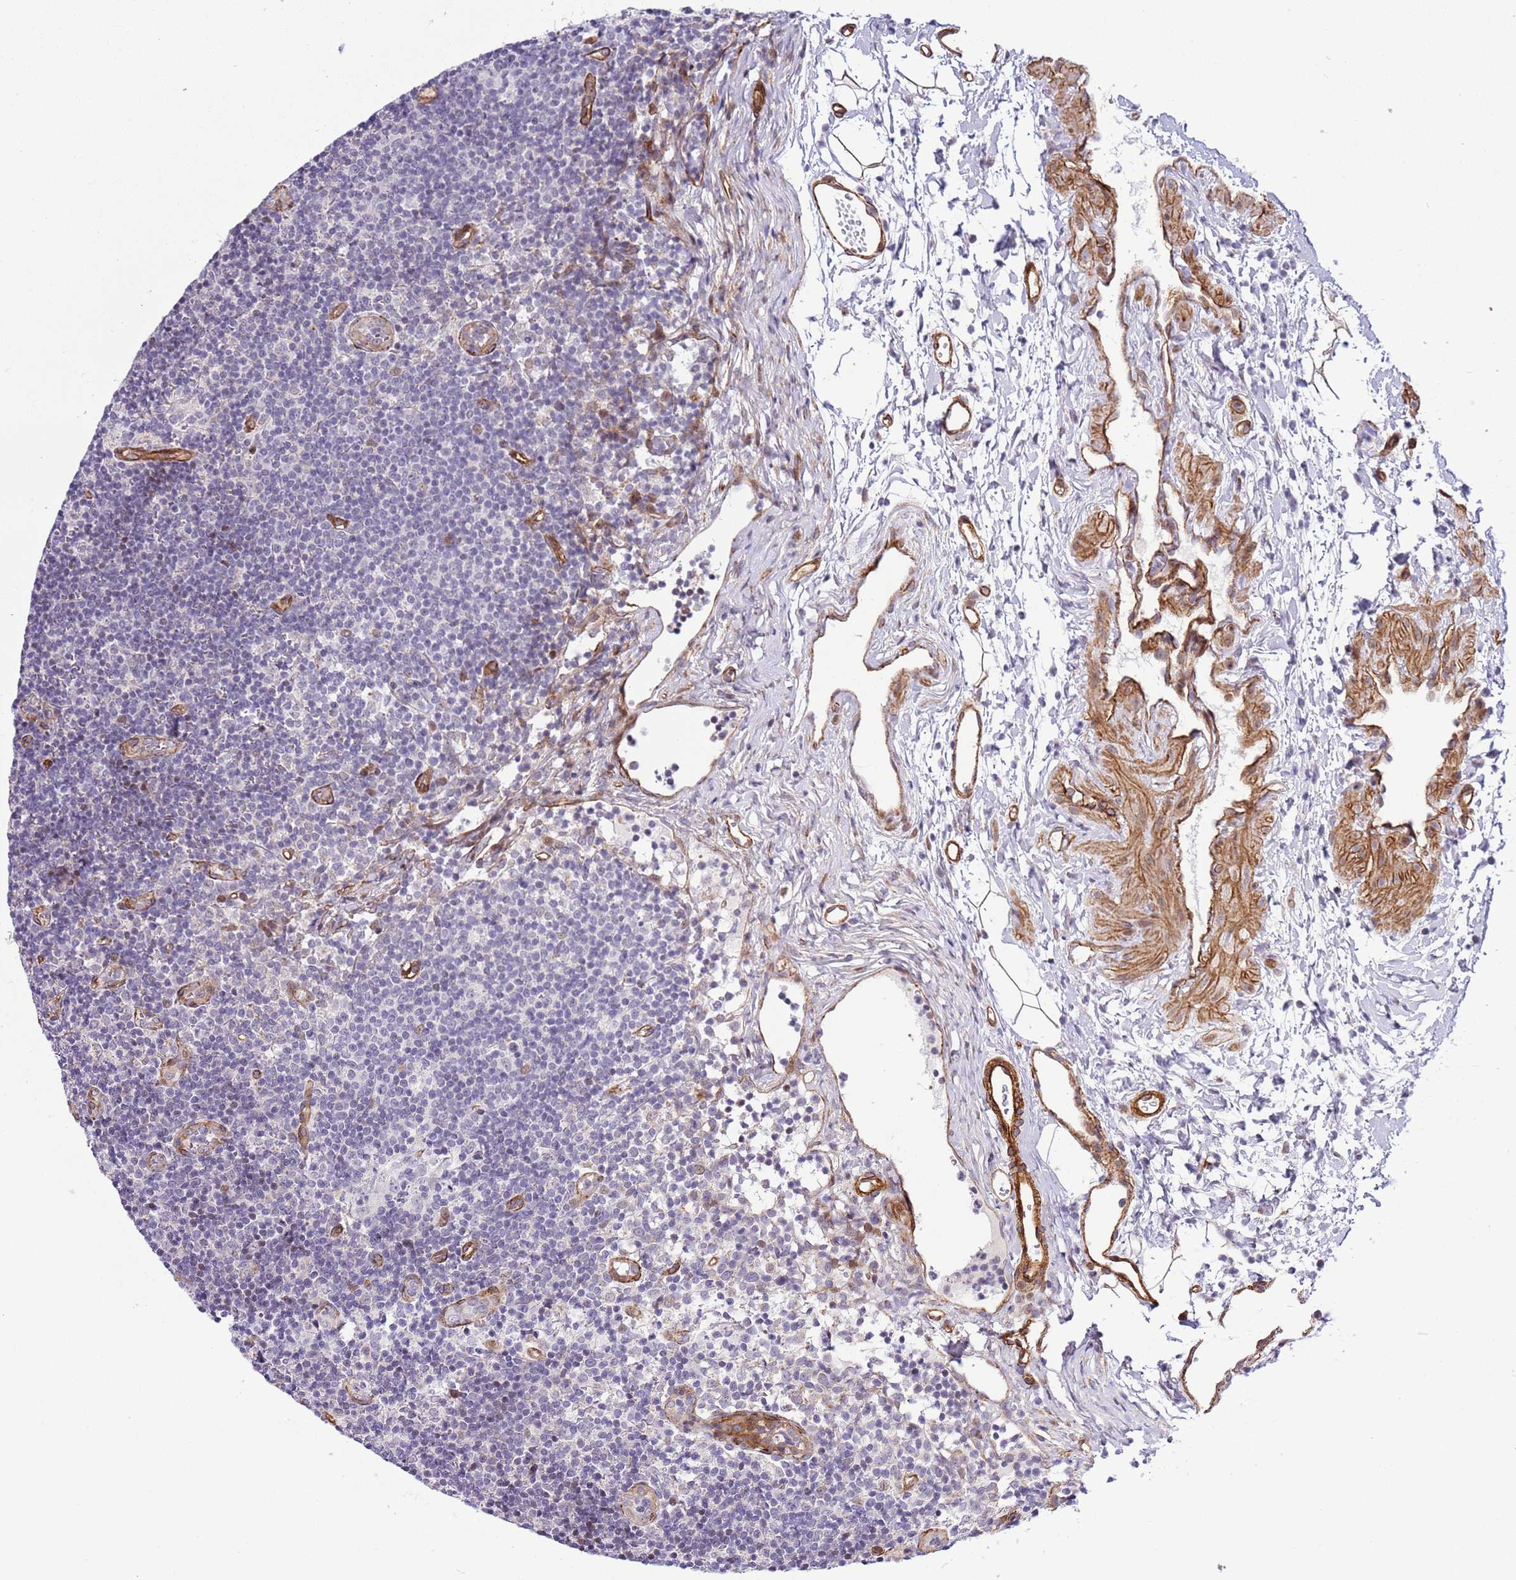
{"staining": {"intensity": "negative", "quantity": "none", "location": "none"}, "tissue": "lymph node", "cell_type": "Germinal center cells", "image_type": "normal", "snomed": [{"axis": "morphology", "description": "Normal tissue, NOS"}, {"axis": "topography", "description": "Lymph node"}], "caption": "The histopathology image reveals no staining of germinal center cells in normal lymph node. (Immunohistochemistry, brightfield microscopy, high magnification).", "gene": "NEK3", "patient": {"sex": "female", "age": 37}}